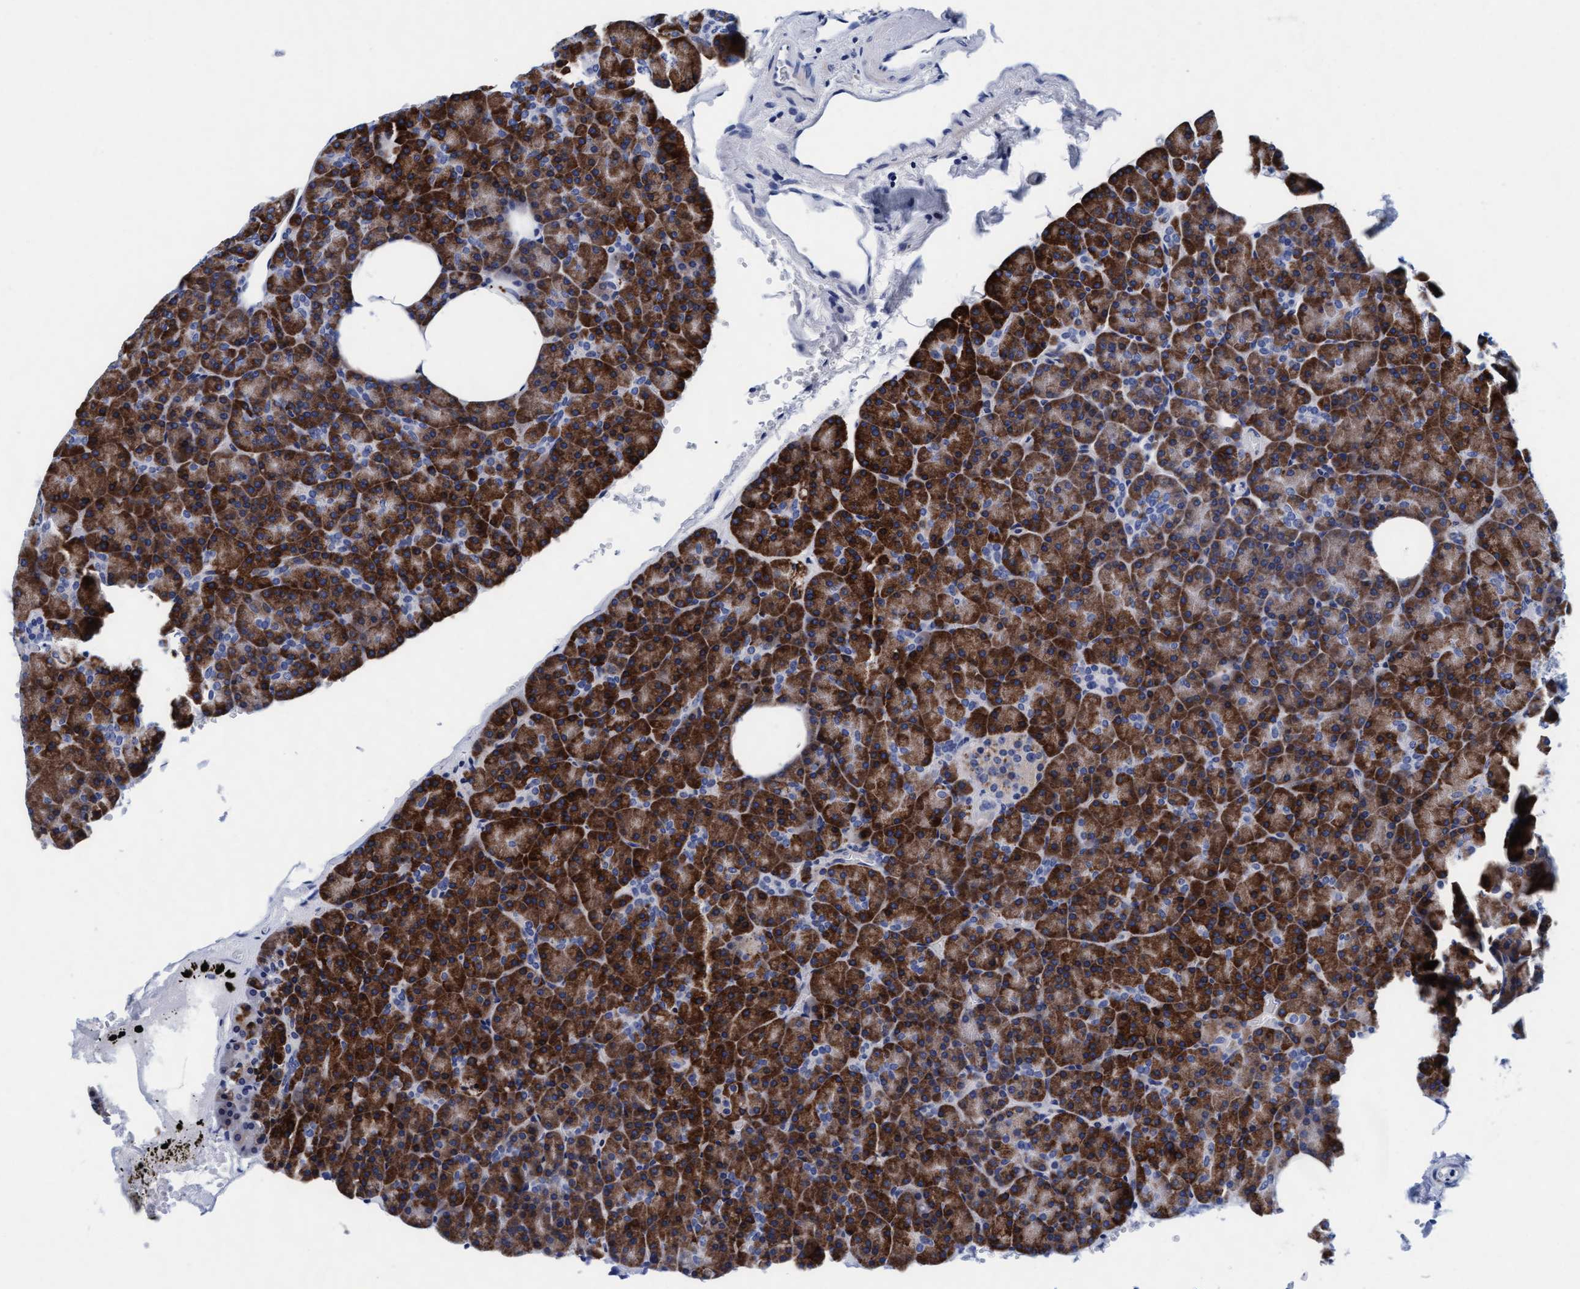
{"staining": {"intensity": "strong", "quantity": ">75%", "location": "cytoplasmic/membranous"}, "tissue": "pancreas", "cell_type": "Exocrine glandular cells", "image_type": "normal", "snomed": [{"axis": "morphology", "description": "Normal tissue, NOS"}, {"axis": "morphology", "description": "Carcinoid, malignant, NOS"}, {"axis": "topography", "description": "Pancreas"}], "caption": "Strong cytoplasmic/membranous expression for a protein is appreciated in approximately >75% of exocrine glandular cells of normal pancreas using immunohistochemistry (IHC).", "gene": "ARSG", "patient": {"sex": "female", "age": 35}}